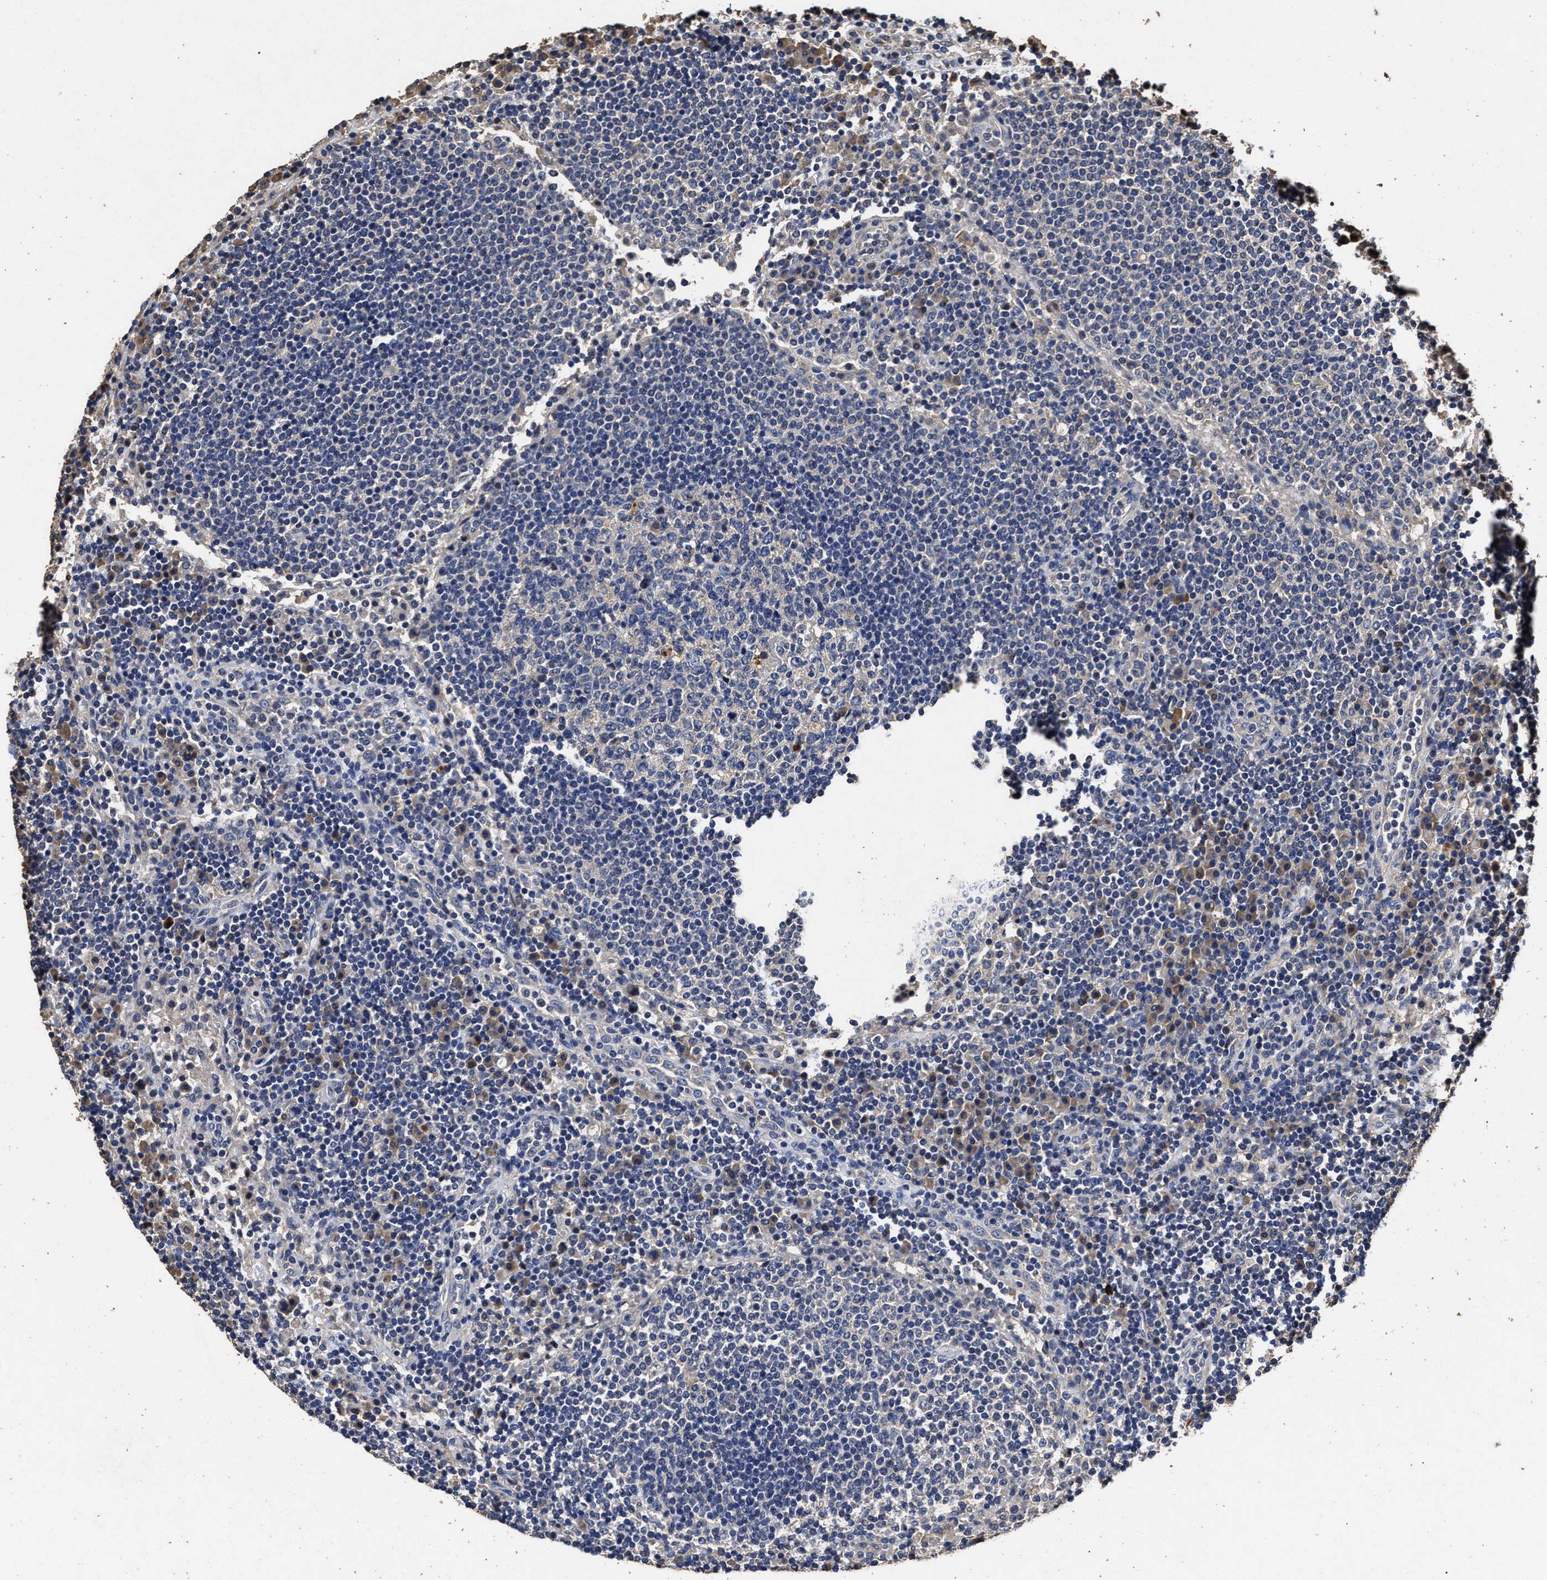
{"staining": {"intensity": "moderate", "quantity": "<25%", "location": "cytoplasmic/membranous"}, "tissue": "lymph node", "cell_type": "Germinal center cells", "image_type": "normal", "snomed": [{"axis": "morphology", "description": "Normal tissue, NOS"}, {"axis": "topography", "description": "Lymph node"}], "caption": "Moderate cytoplasmic/membranous positivity is identified in about <25% of germinal center cells in benign lymph node. The protein of interest is shown in brown color, while the nuclei are stained blue.", "gene": "PPM1K", "patient": {"sex": "female", "age": 53}}